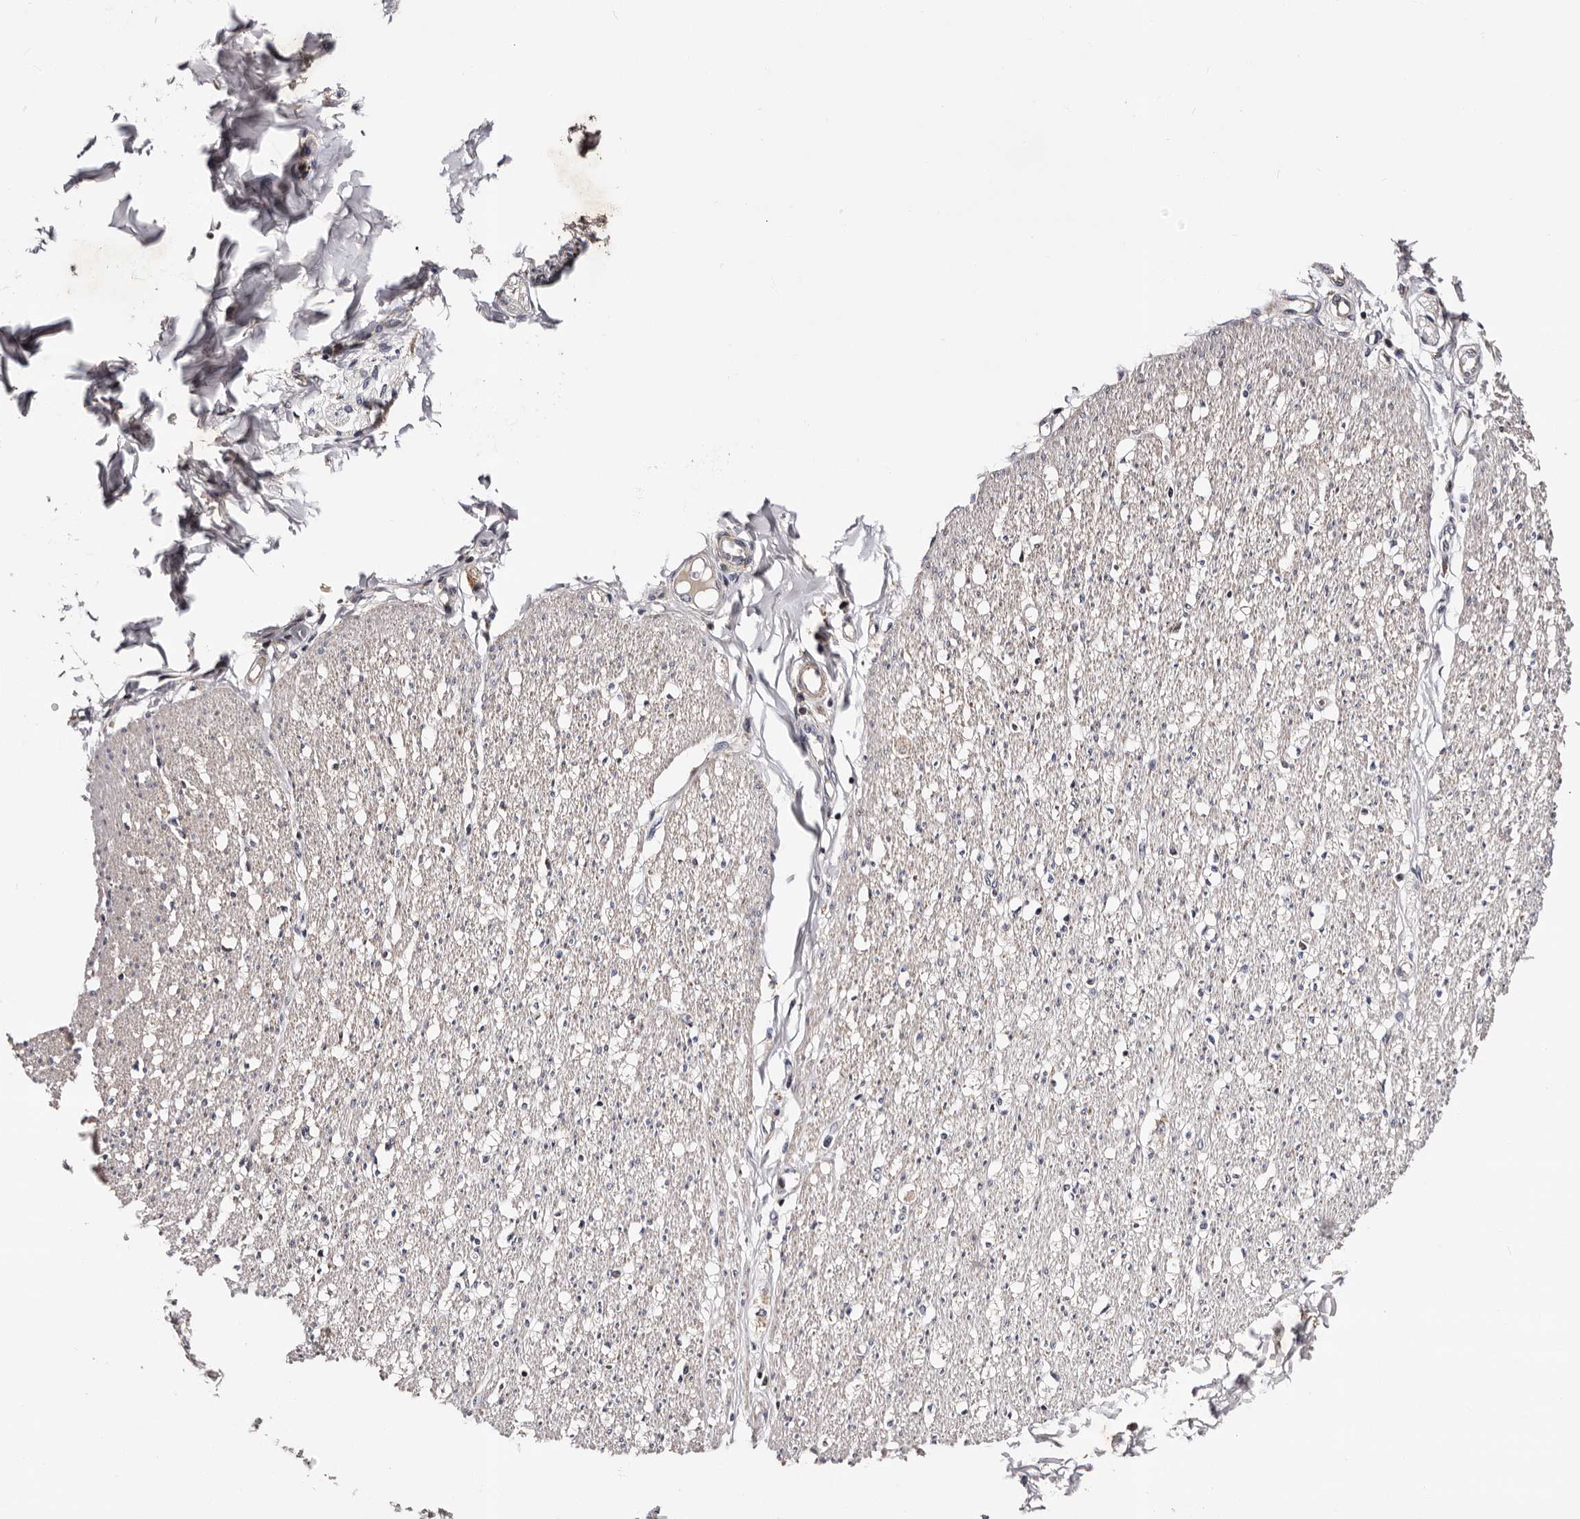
{"staining": {"intensity": "weak", "quantity": "25%-75%", "location": "cytoplasmic/membranous"}, "tissue": "smooth muscle", "cell_type": "Smooth muscle cells", "image_type": "normal", "snomed": [{"axis": "morphology", "description": "Normal tissue, NOS"}, {"axis": "morphology", "description": "Adenocarcinoma, NOS"}, {"axis": "topography", "description": "Colon"}, {"axis": "topography", "description": "Peripheral nerve tissue"}], "caption": "A micrograph showing weak cytoplasmic/membranous expression in about 25%-75% of smooth muscle cells in benign smooth muscle, as visualized by brown immunohistochemical staining.", "gene": "TAF4B", "patient": {"sex": "male", "age": 14}}